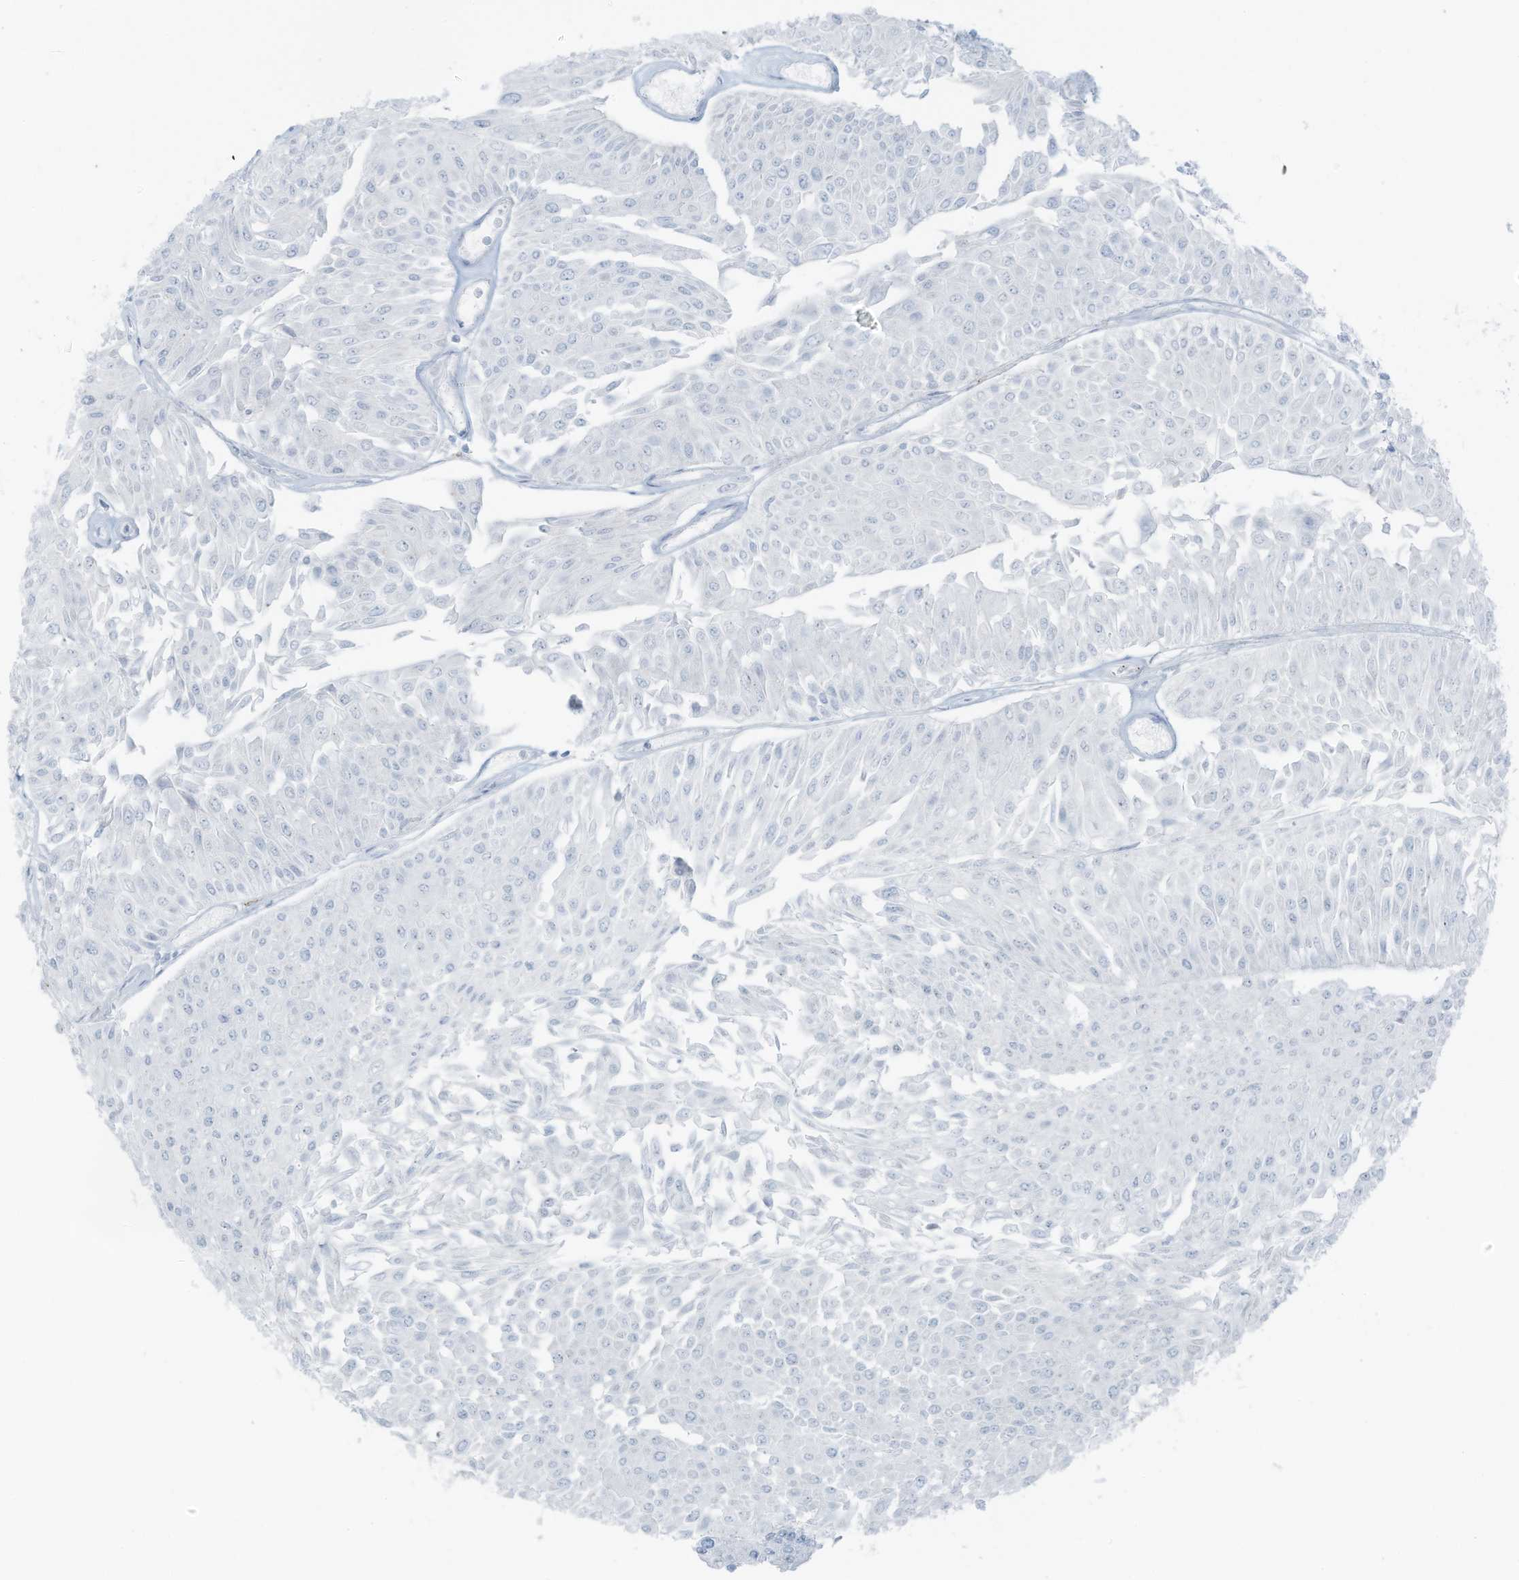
{"staining": {"intensity": "negative", "quantity": "none", "location": "none"}, "tissue": "urothelial cancer", "cell_type": "Tumor cells", "image_type": "cancer", "snomed": [{"axis": "morphology", "description": "Urothelial carcinoma, Low grade"}, {"axis": "topography", "description": "Urinary bladder"}], "caption": "This micrograph is of urothelial cancer stained with IHC to label a protein in brown with the nuclei are counter-stained blue. There is no positivity in tumor cells.", "gene": "SLC25A43", "patient": {"sex": "male", "age": 67}}